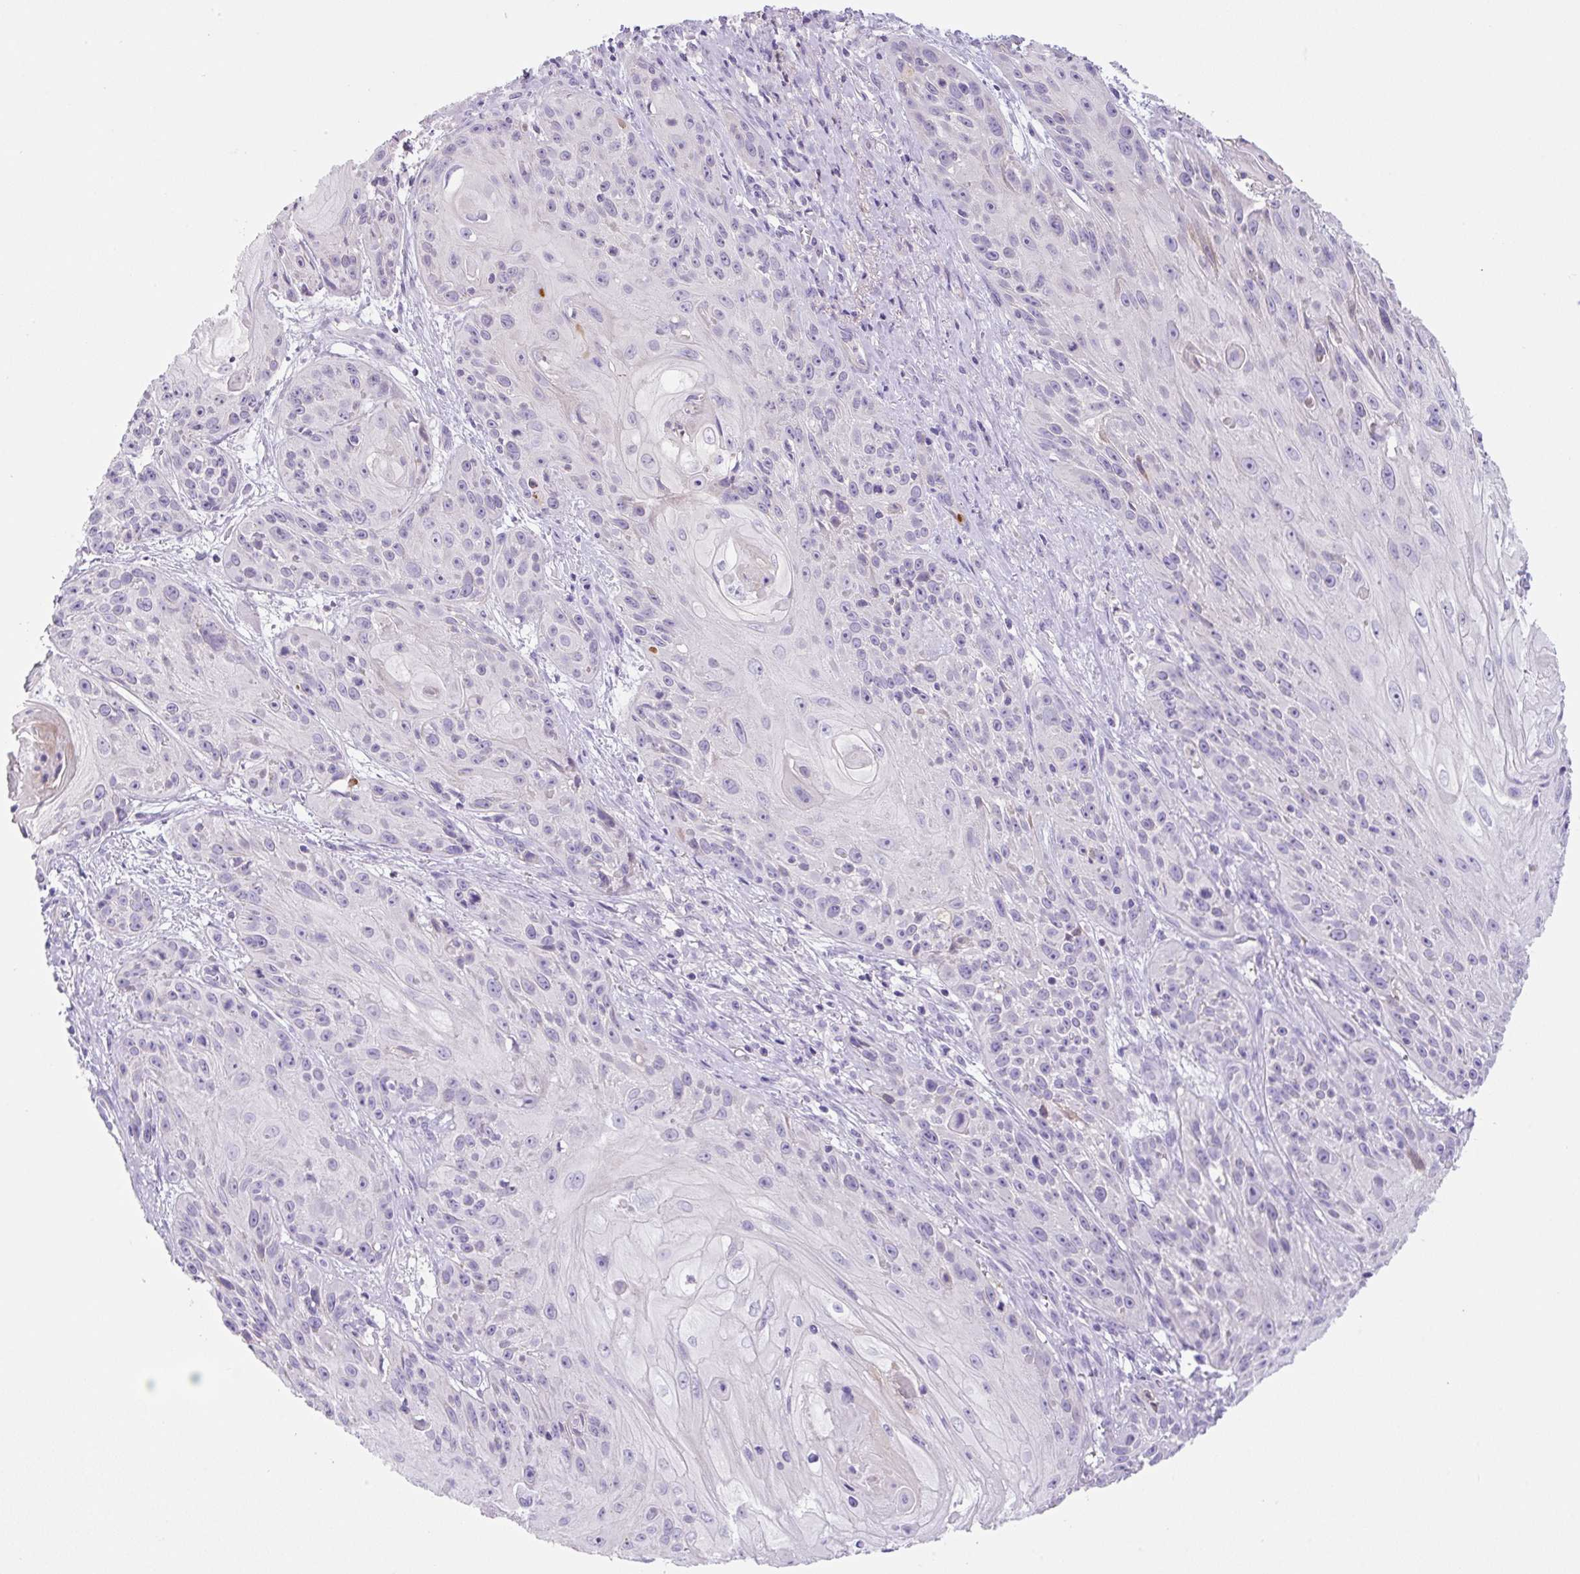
{"staining": {"intensity": "negative", "quantity": "none", "location": "none"}, "tissue": "skin cancer", "cell_type": "Tumor cells", "image_type": "cancer", "snomed": [{"axis": "morphology", "description": "Squamous cell carcinoma, NOS"}, {"axis": "topography", "description": "Skin"}, {"axis": "topography", "description": "Vulva"}], "caption": "A high-resolution image shows immunohistochemistry staining of squamous cell carcinoma (skin), which reveals no significant expression in tumor cells.", "gene": "TDRD15", "patient": {"sex": "female", "age": 76}}